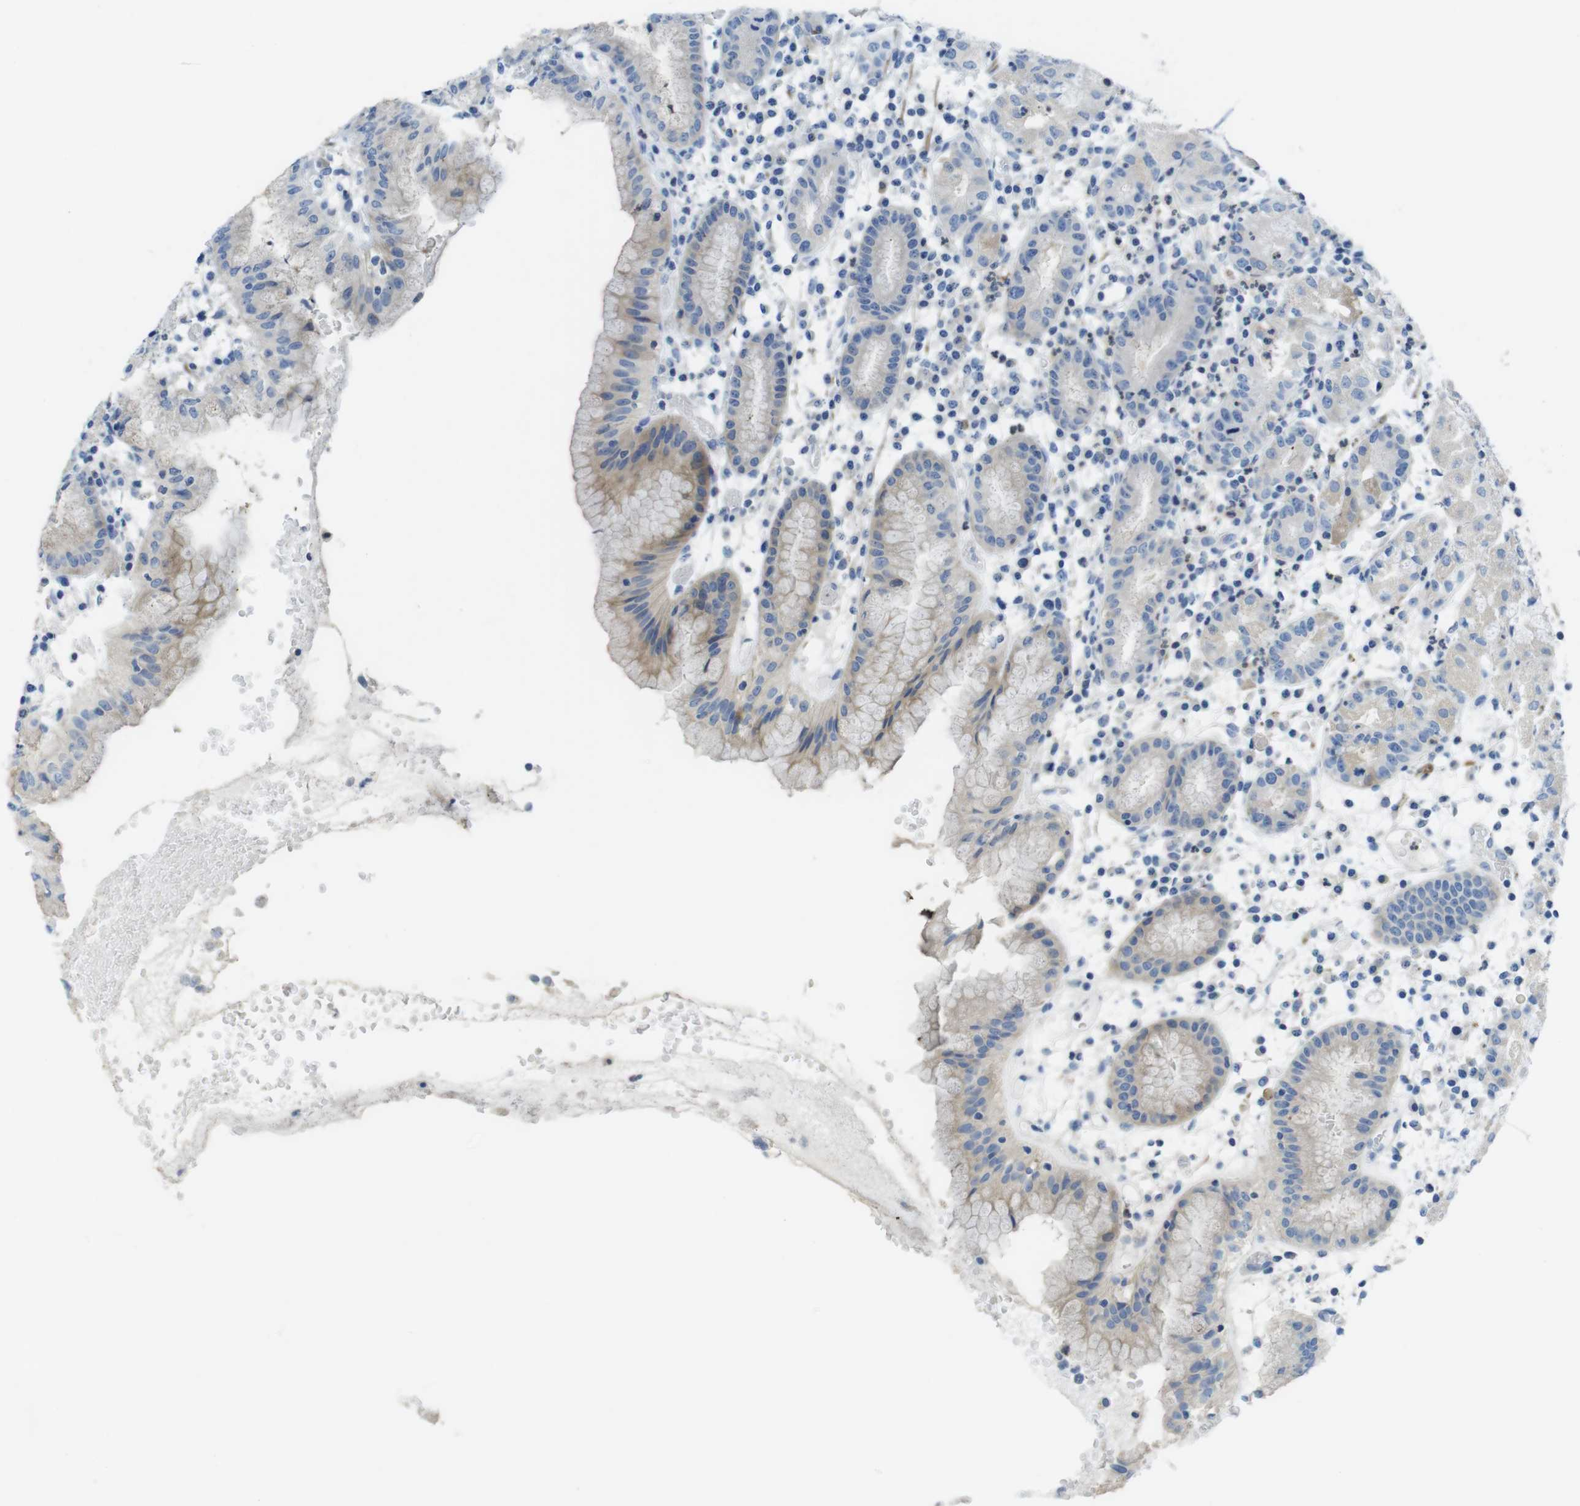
{"staining": {"intensity": "strong", "quantity": "<25%", "location": "cytoplasmic/membranous"}, "tissue": "stomach", "cell_type": "Glandular cells", "image_type": "normal", "snomed": [{"axis": "morphology", "description": "Normal tissue, NOS"}, {"axis": "topography", "description": "Stomach"}, {"axis": "topography", "description": "Stomach, lower"}], "caption": "Unremarkable stomach reveals strong cytoplasmic/membranous staining in about <25% of glandular cells The protein of interest is shown in brown color, while the nuclei are stained blue..", "gene": "ASIC5", "patient": {"sex": "female", "age": 75}}